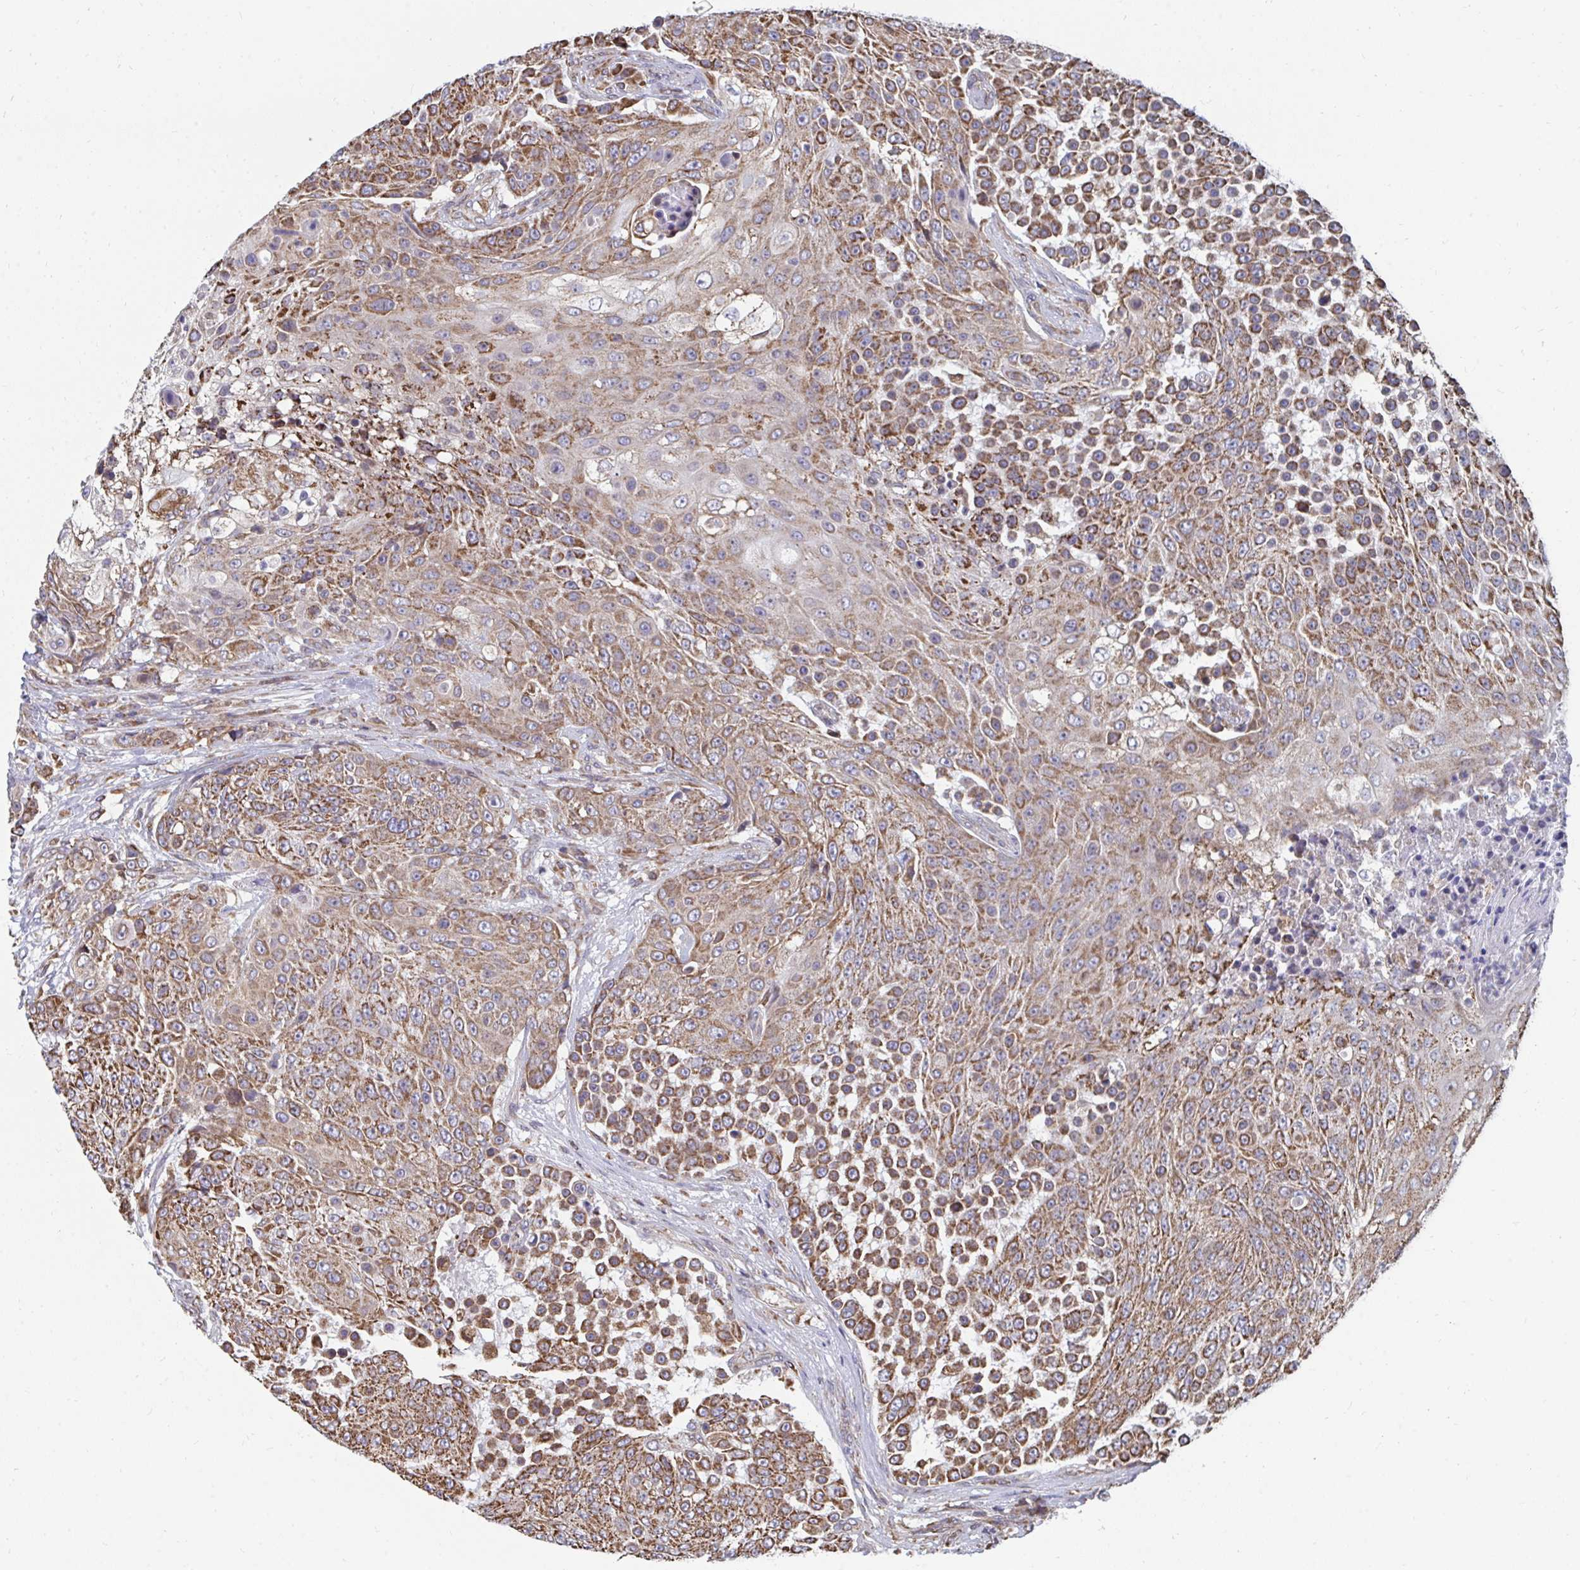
{"staining": {"intensity": "moderate", "quantity": ">75%", "location": "cytoplasmic/membranous"}, "tissue": "urothelial cancer", "cell_type": "Tumor cells", "image_type": "cancer", "snomed": [{"axis": "morphology", "description": "Urothelial carcinoma, High grade"}, {"axis": "topography", "description": "Urinary bladder"}], "caption": "Immunohistochemistry staining of urothelial cancer, which displays medium levels of moderate cytoplasmic/membranous staining in about >75% of tumor cells indicating moderate cytoplasmic/membranous protein positivity. The staining was performed using DAB (3,3'-diaminobenzidine) (brown) for protein detection and nuclei were counterstained in hematoxylin (blue).", "gene": "ELAVL1", "patient": {"sex": "female", "age": 63}}